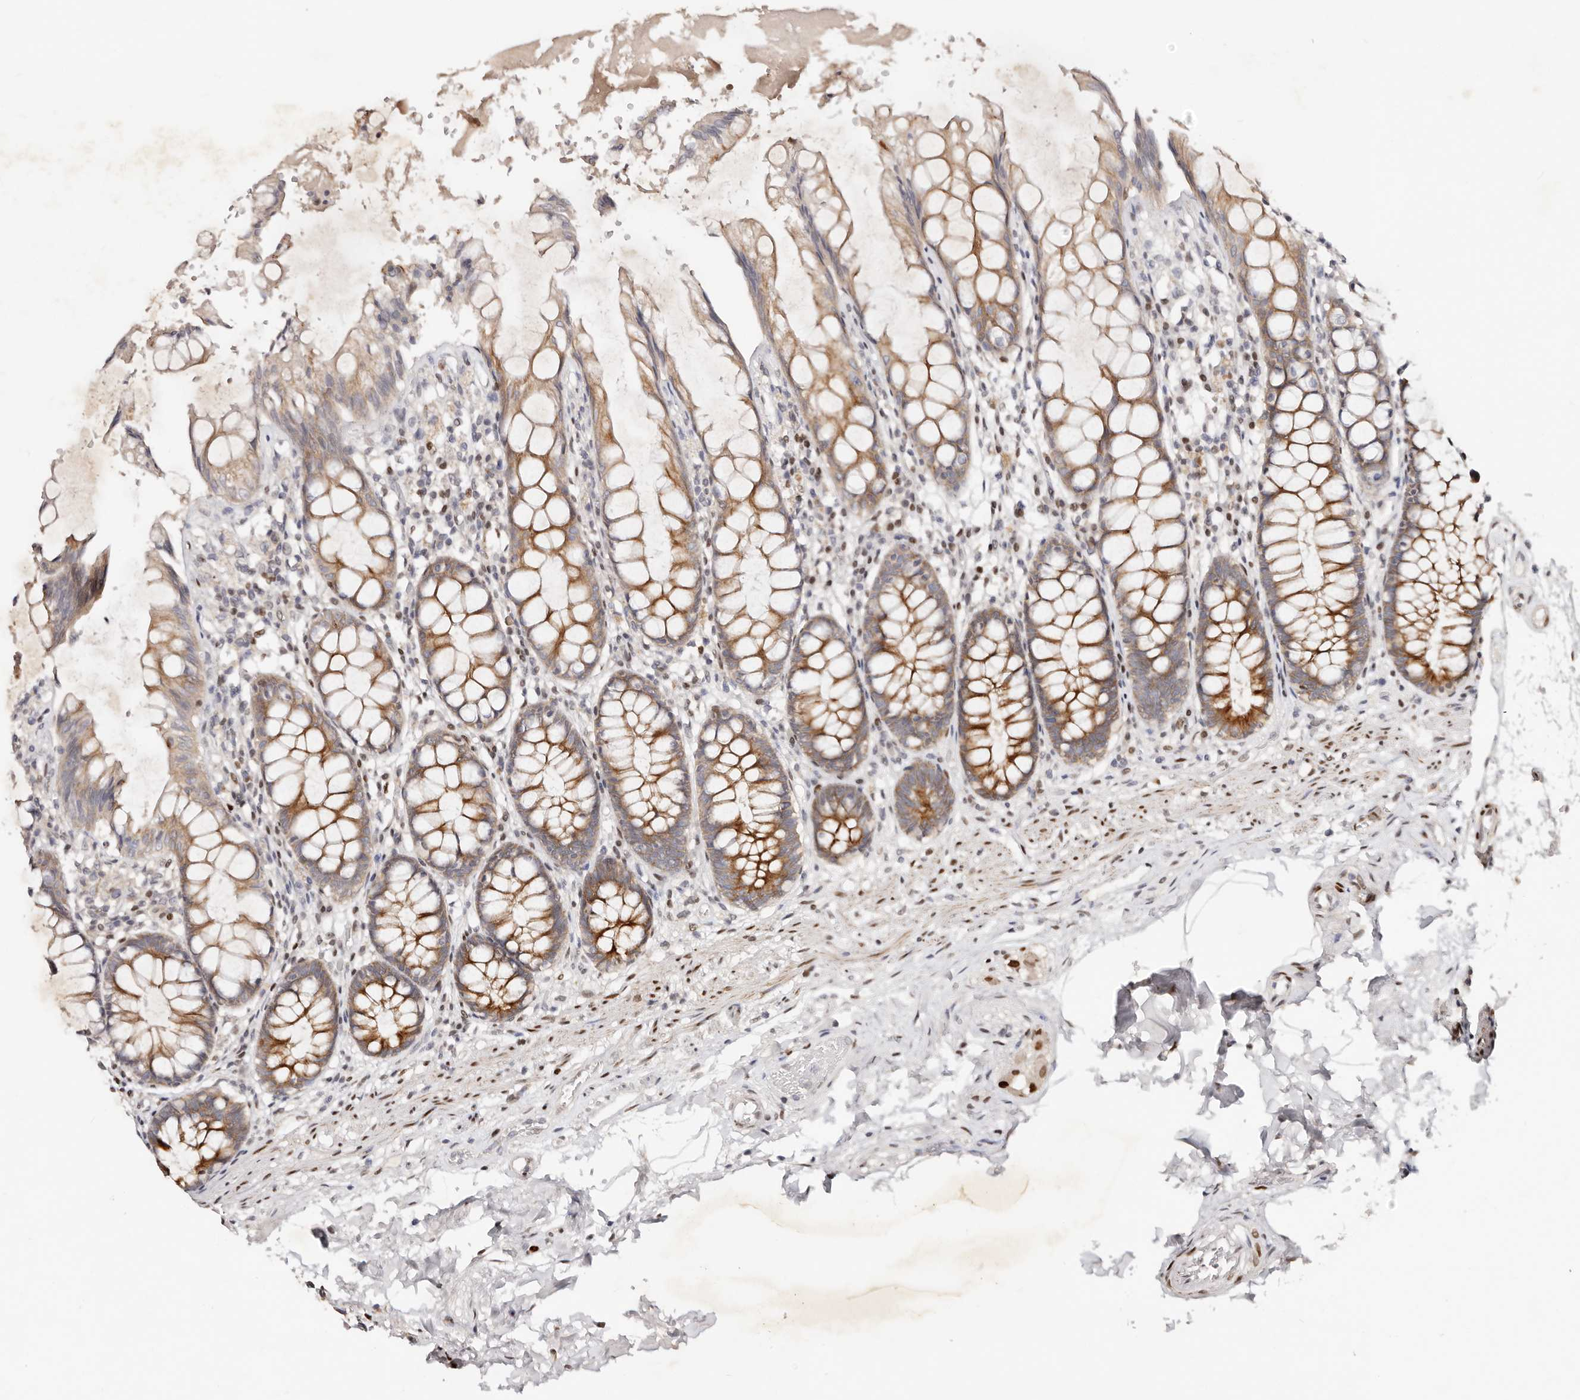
{"staining": {"intensity": "moderate", "quantity": ">75%", "location": "cytoplasmic/membranous"}, "tissue": "rectum", "cell_type": "Glandular cells", "image_type": "normal", "snomed": [{"axis": "morphology", "description": "Normal tissue, NOS"}, {"axis": "topography", "description": "Rectum"}], "caption": "Protein staining by immunohistochemistry displays moderate cytoplasmic/membranous staining in about >75% of glandular cells in benign rectum. The staining was performed using DAB, with brown indicating positive protein expression. Nuclei are stained blue with hematoxylin.", "gene": "IQGAP3", "patient": {"sex": "male", "age": 64}}